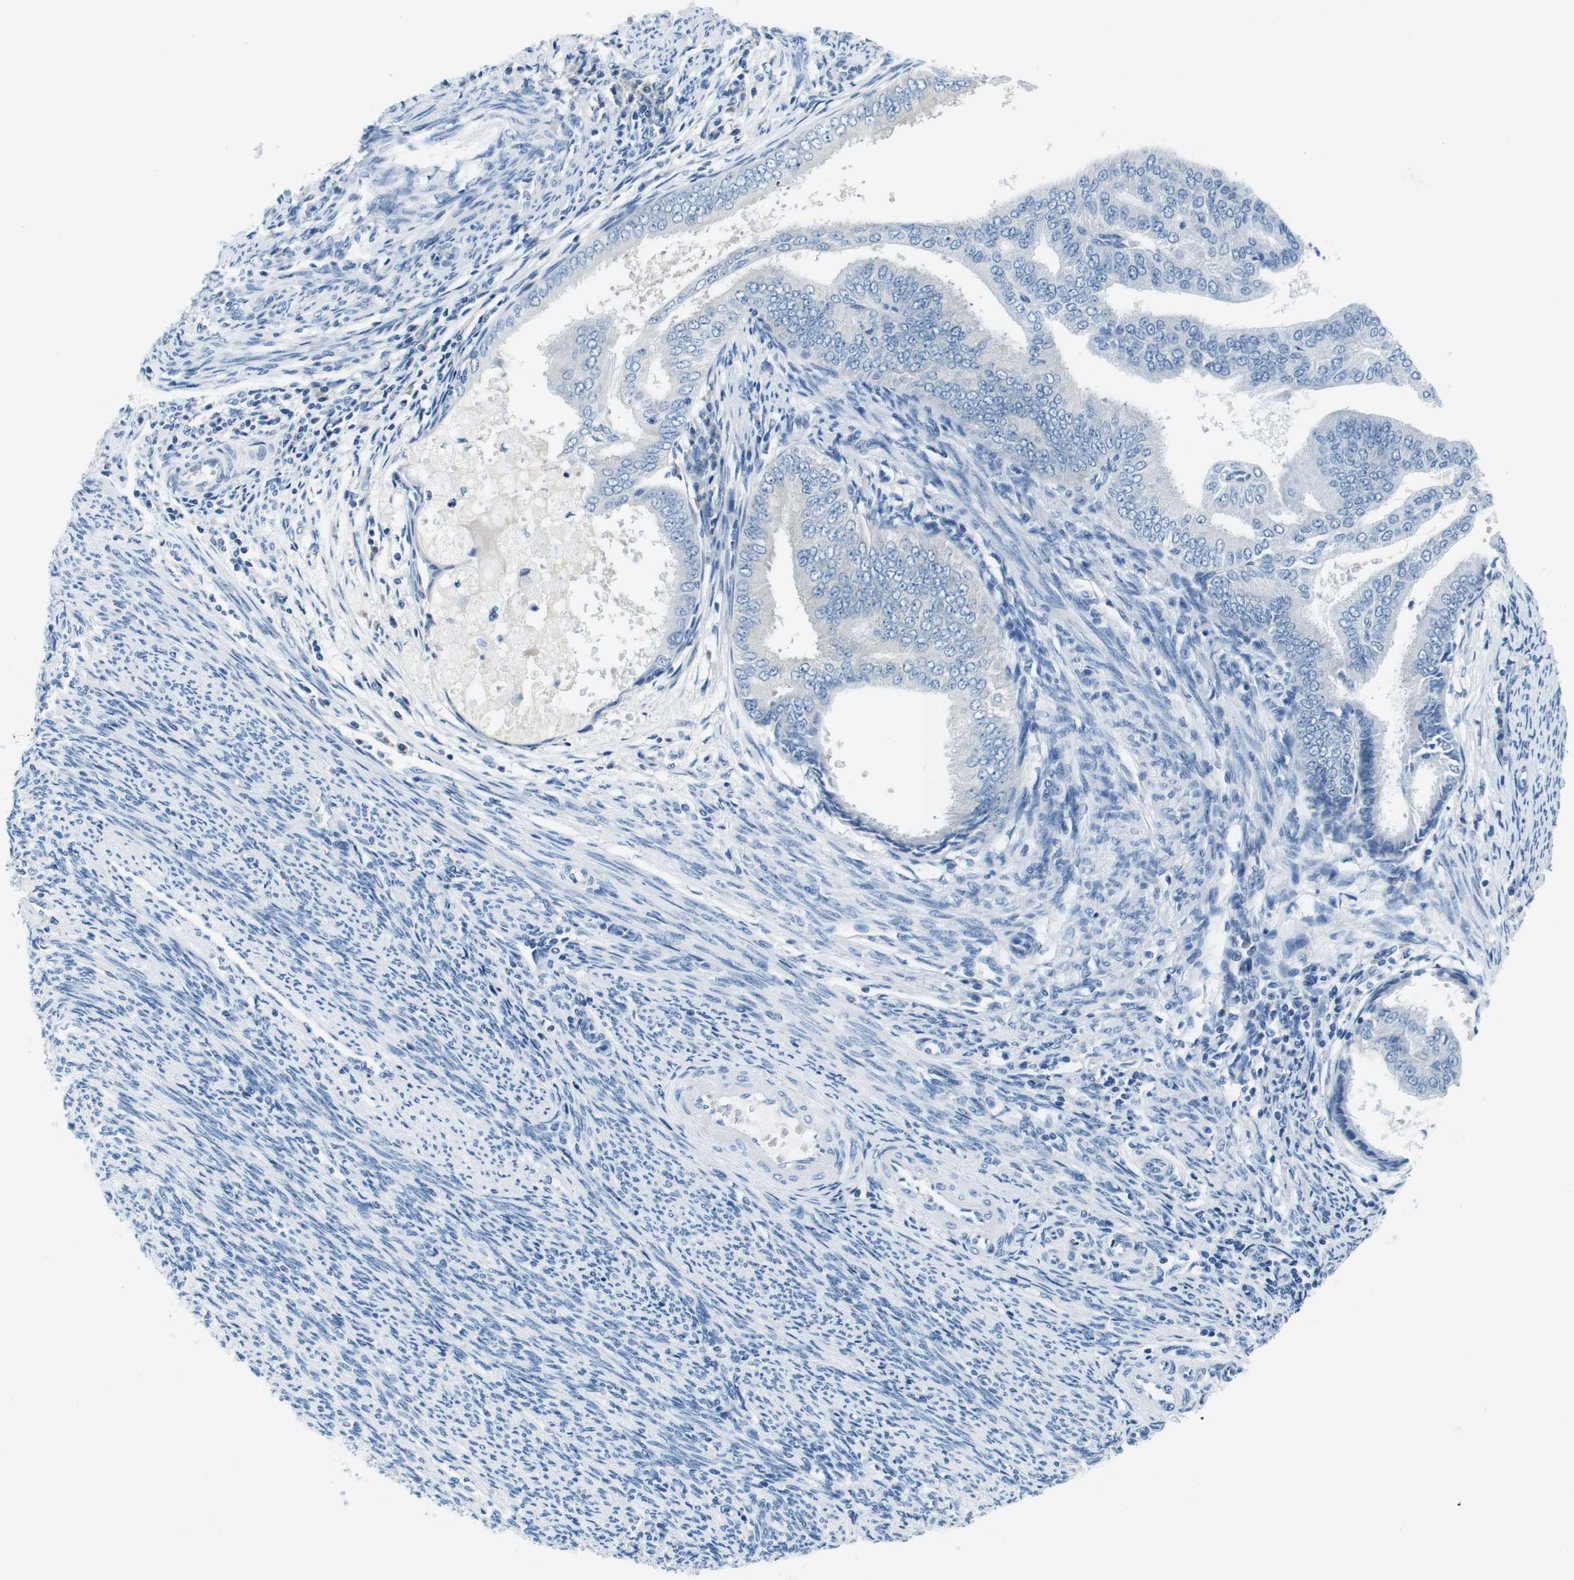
{"staining": {"intensity": "negative", "quantity": "none", "location": "none"}, "tissue": "endometrial cancer", "cell_type": "Tumor cells", "image_type": "cancer", "snomed": [{"axis": "morphology", "description": "Adenocarcinoma, NOS"}, {"axis": "topography", "description": "Endometrium"}], "caption": "Image shows no protein staining in tumor cells of endometrial cancer tissue.", "gene": "EIF2B5", "patient": {"sex": "female", "age": 58}}